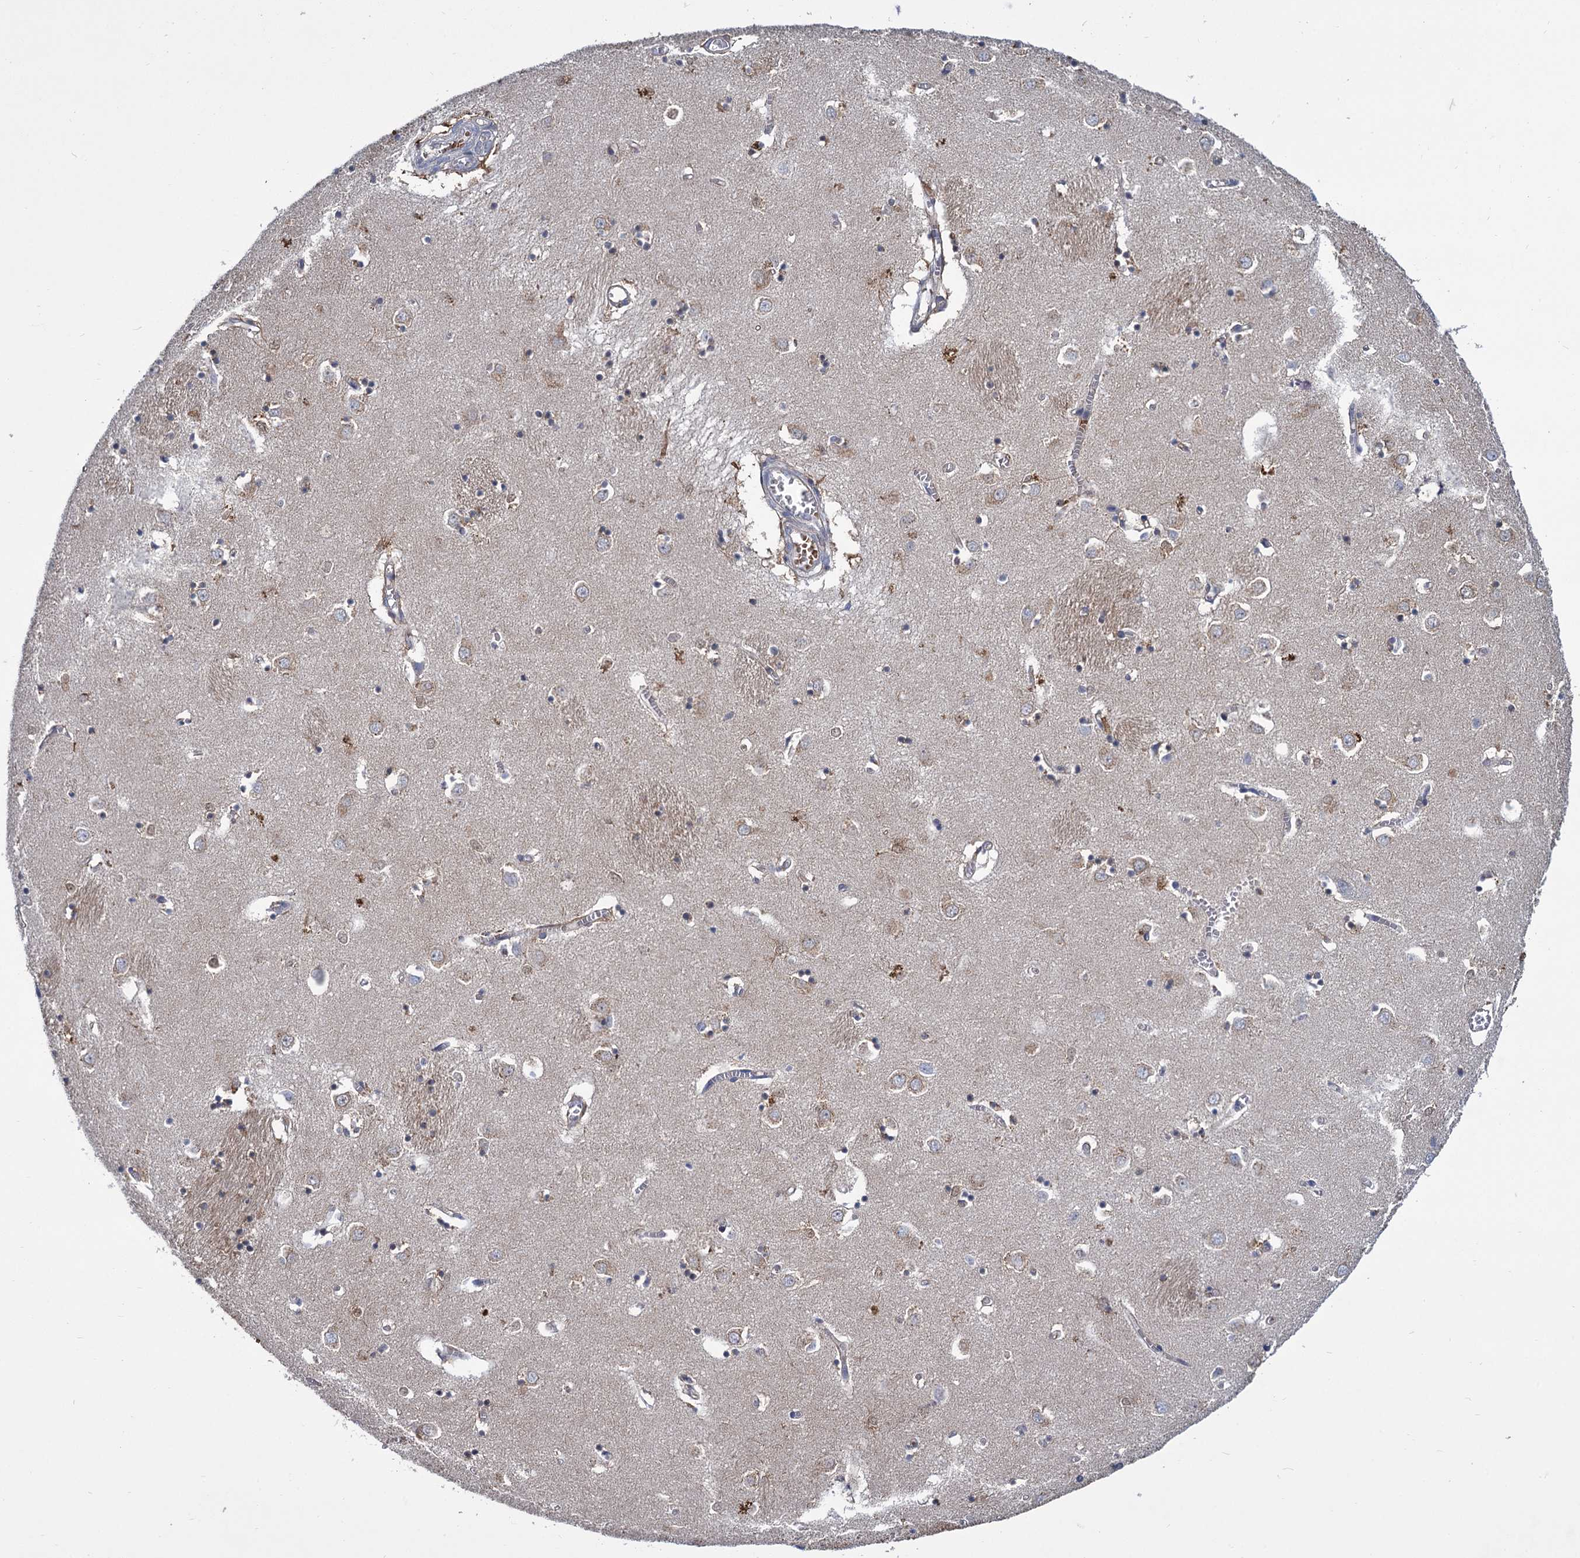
{"staining": {"intensity": "moderate", "quantity": "<25%", "location": "cytoplasmic/membranous"}, "tissue": "caudate", "cell_type": "Glial cells", "image_type": "normal", "snomed": [{"axis": "morphology", "description": "Normal tissue, NOS"}, {"axis": "topography", "description": "Lateral ventricle wall"}], "caption": "Immunohistochemical staining of normal caudate demonstrates <25% levels of moderate cytoplasmic/membranous protein expression in approximately <25% of glial cells. Nuclei are stained in blue.", "gene": "GCLC", "patient": {"sex": "male", "age": 70}}